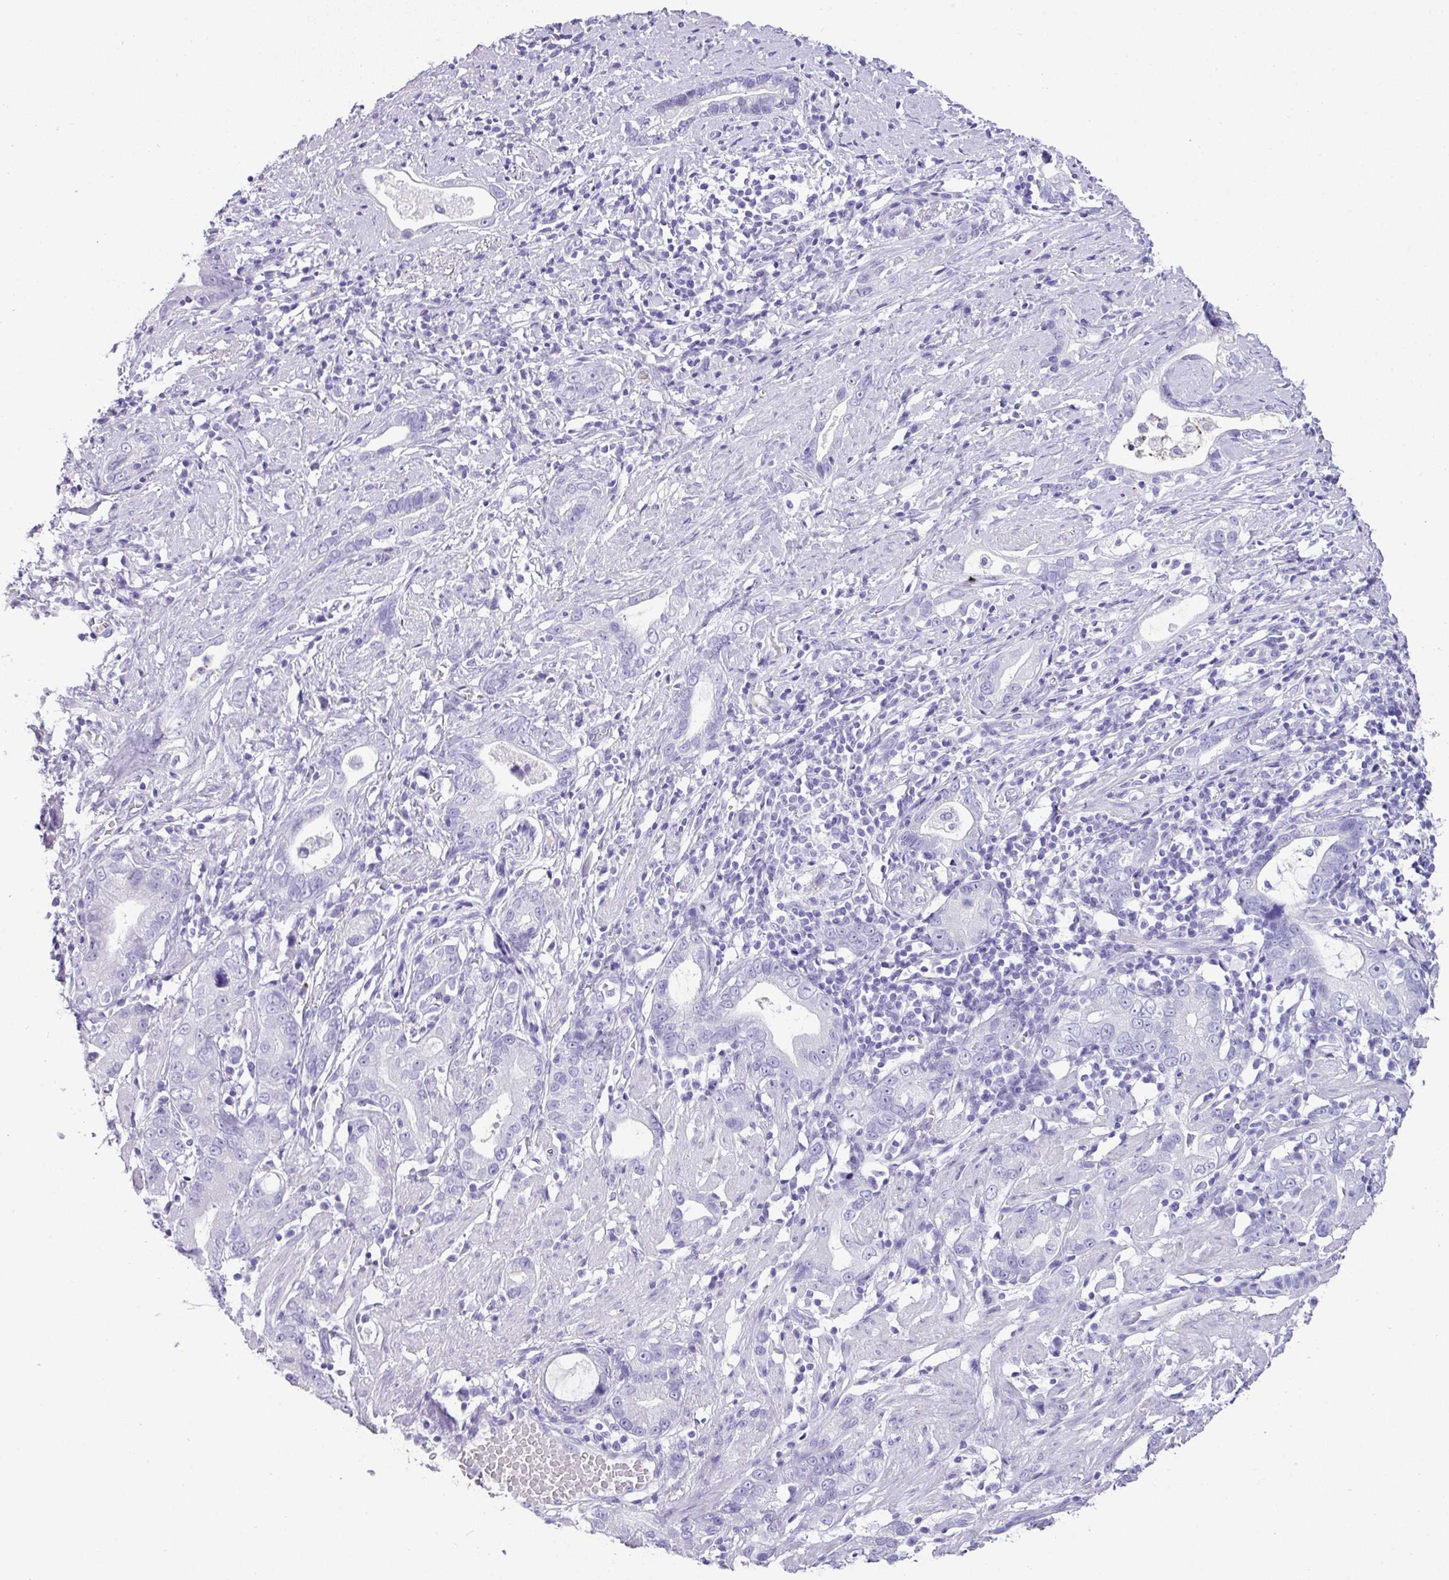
{"staining": {"intensity": "negative", "quantity": "none", "location": "none"}, "tissue": "stomach cancer", "cell_type": "Tumor cells", "image_type": "cancer", "snomed": [{"axis": "morphology", "description": "Adenocarcinoma, NOS"}, {"axis": "topography", "description": "Stomach"}], "caption": "Immunohistochemistry (IHC) of human stomach cancer (adenocarcinoma) exhibits no expression in tumor cells.", "gene": "TNP1", "patient": {"sex": "male", "age": 55}}